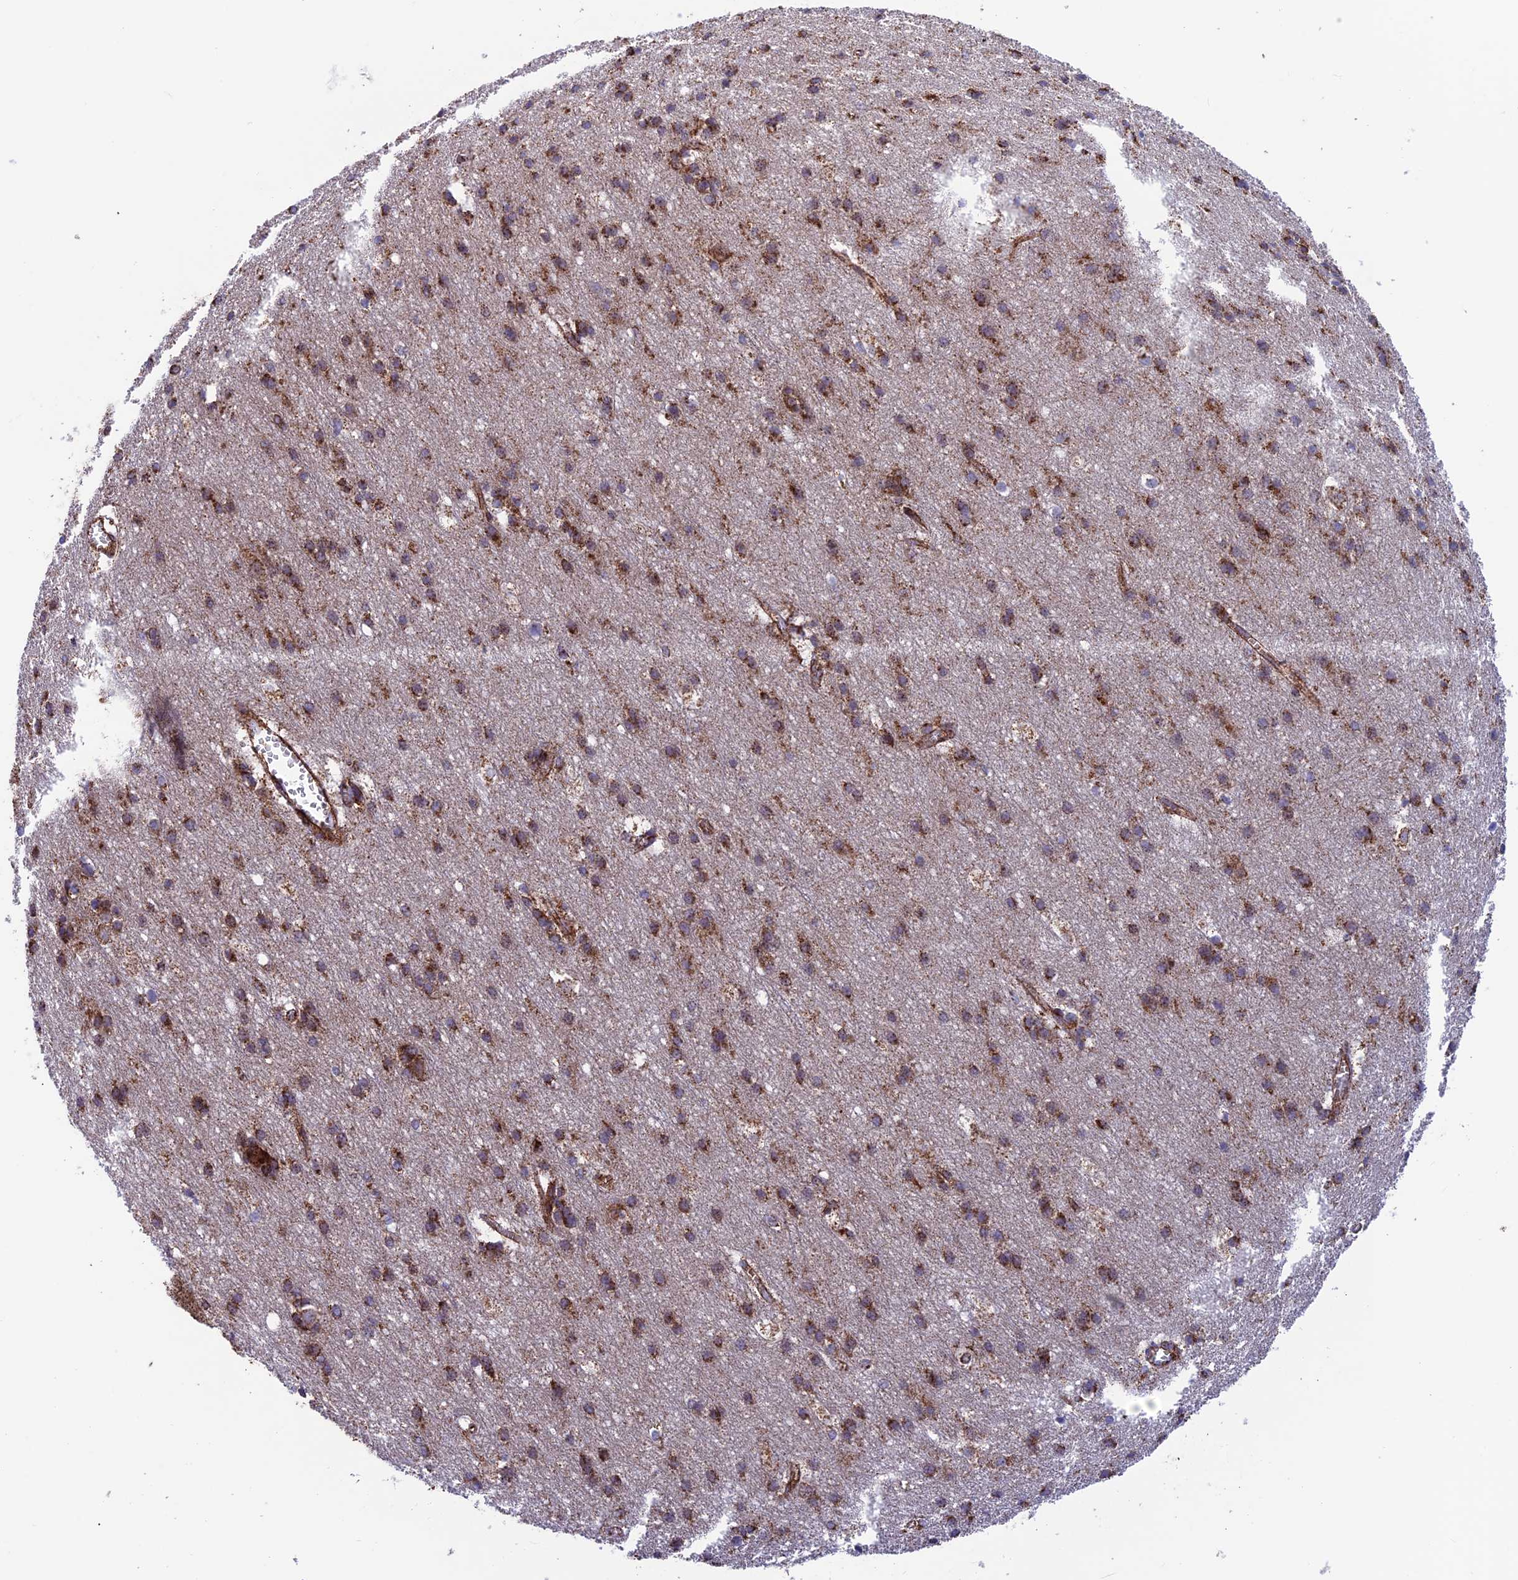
{"staining": {"intensity": "weak", "quantity": ">75%", "location": "cytoplasmic/membranous"}, "tissue": "cerebral cortex", "cell_type": "Endothelial cells", "image_type": "normal", "snomed": [{"axis": "morphology", "description": "Normal tissue, NOS"}, {"axis": "topography", "description": "Cerebral cortex"}], "caption": "Immunohistochemical staining of normal human cerebral cortex displays >75% levels of weak cytoplasmic/membranous protein expression in approximately >75% of endothelial cells.", "gene": "MRPS18B", "patient": {"sex": "male", "age": 54}}